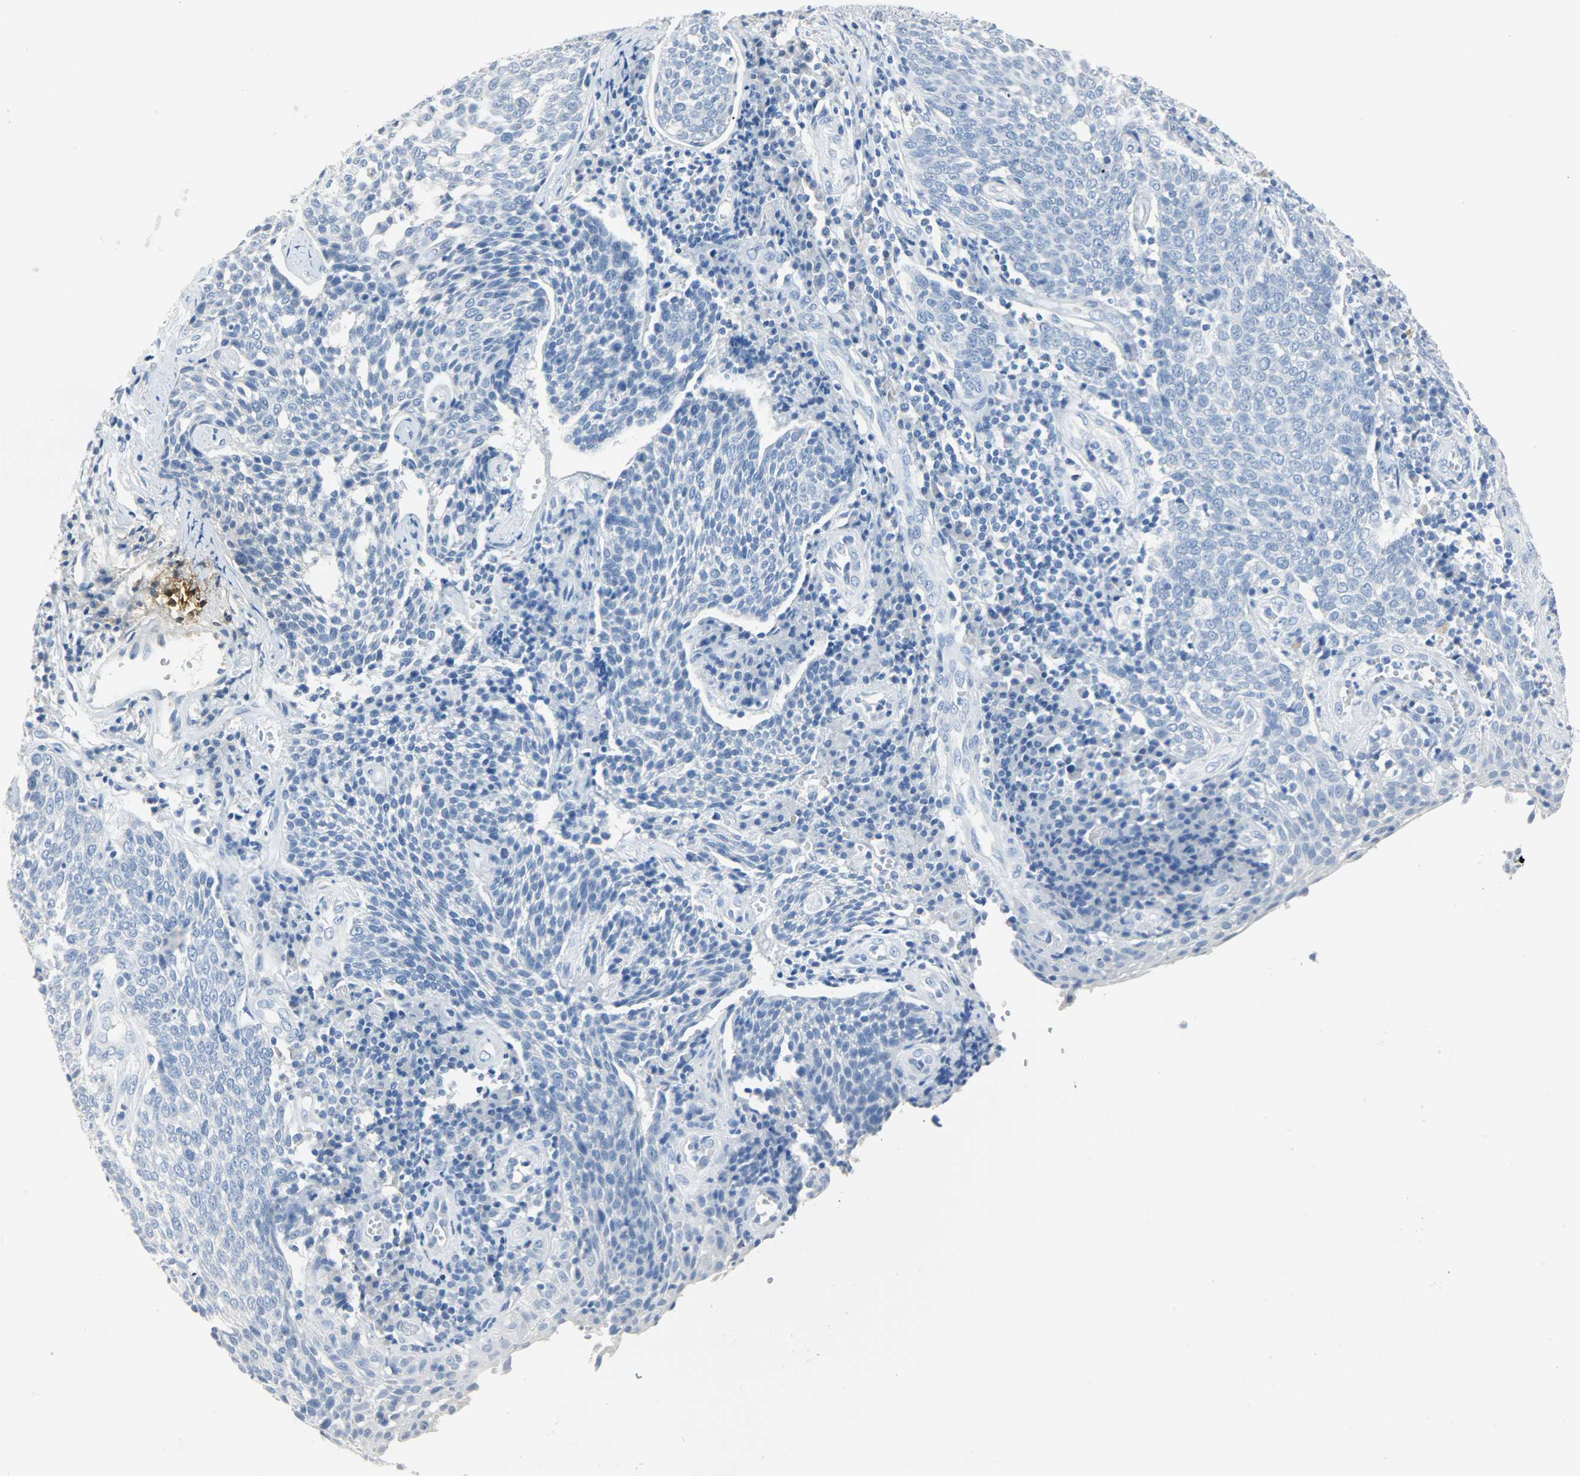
{"staining": {"intensity": "negative", "quantity": "none", "location": "none"}, "tissue": "cervical cancer", "cell_type": "Tumor cells", "image_type": "cancer", "snomed": [{"axis": "morphology", "description": "Squamous cell carcinoma, NOS"}, {"axis": "topography", "description": "Cervix"}], "caption": "This photomicrograph is of cervical cancer stained with IHC to label a protein in brown with the nuclei are counter-stained blue. There is no staining in tumor cells.", "gene": "CA3", "patient": {"sex": "female", "age": 34}}